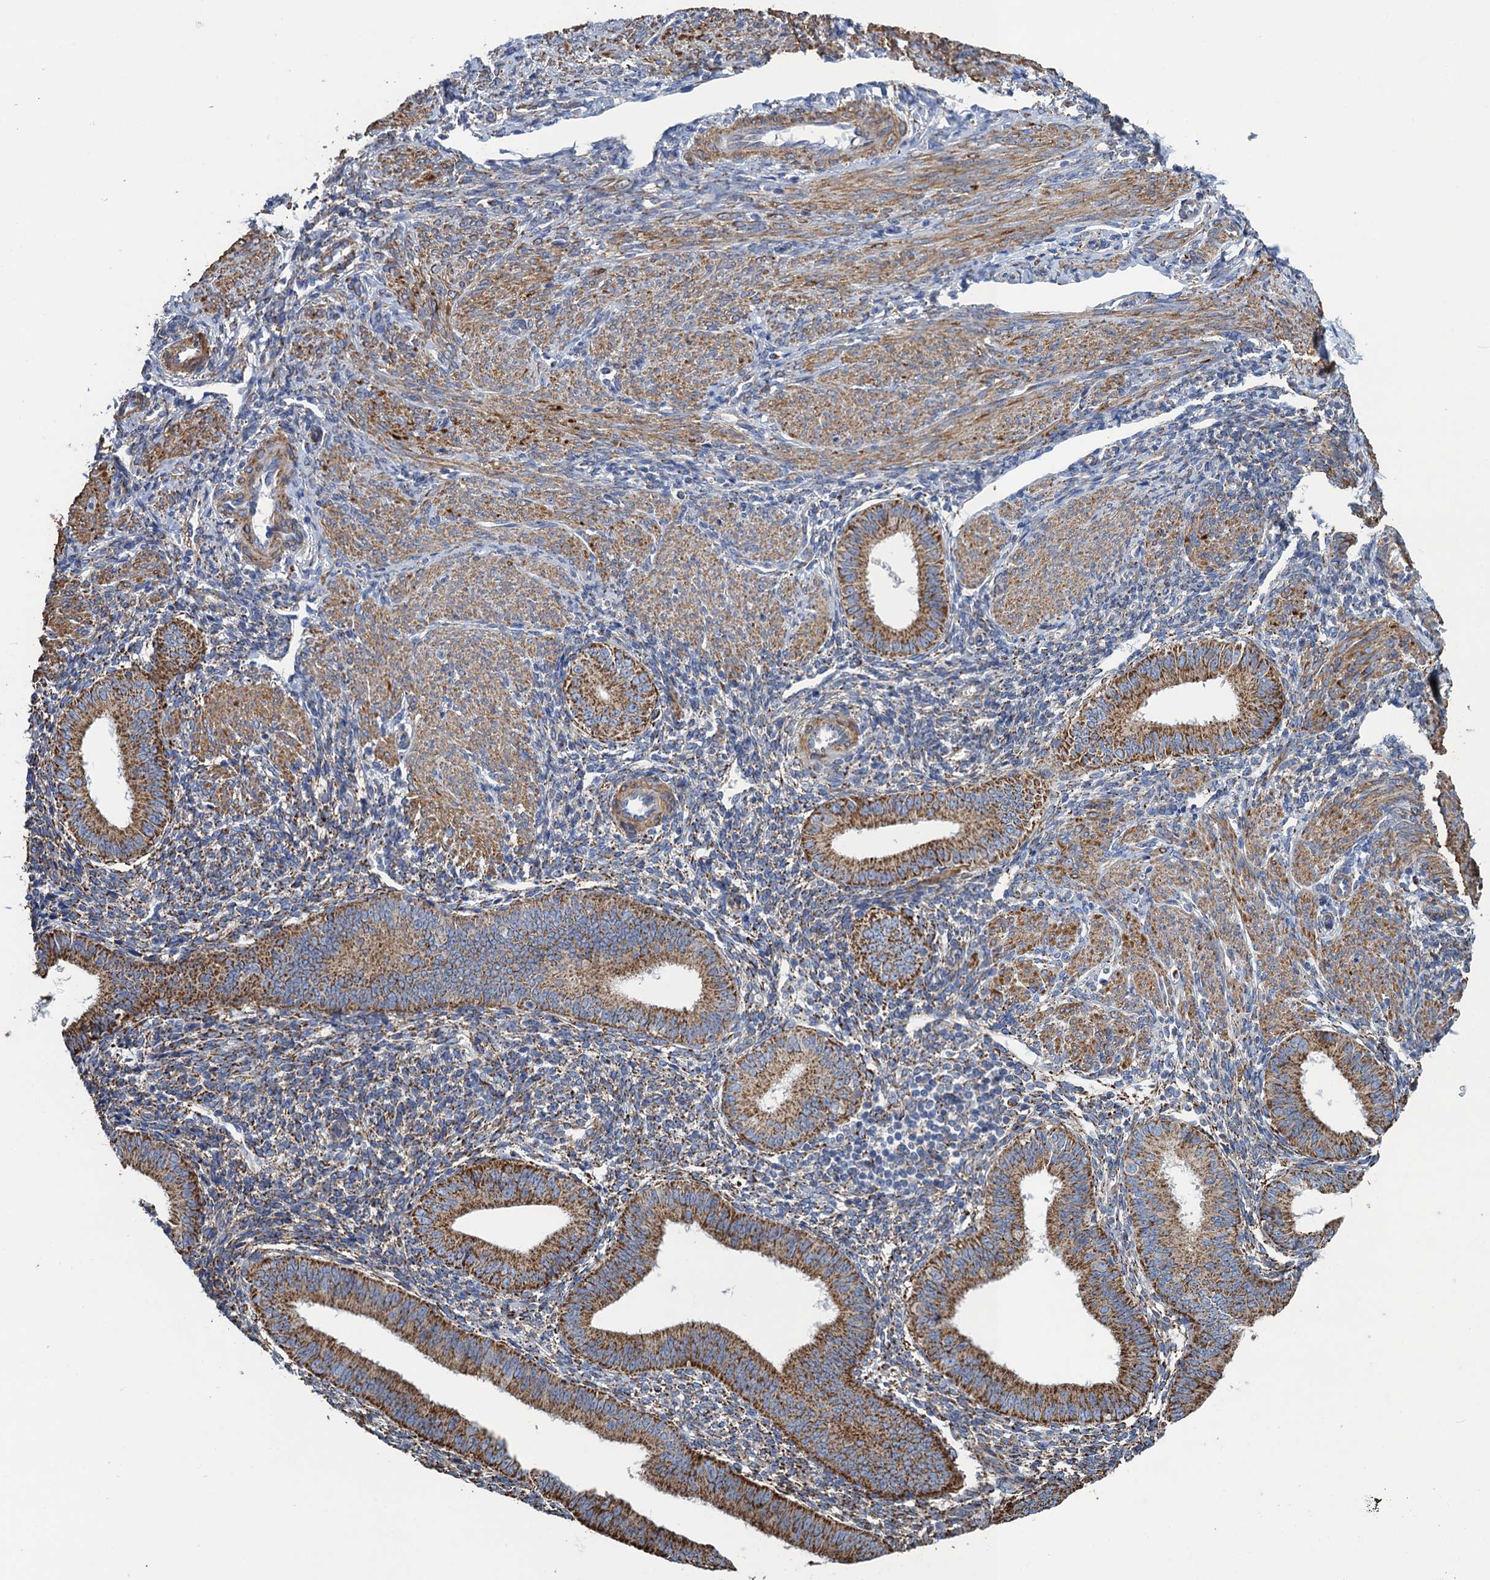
{"staining": {"intensity": "moderate", "quantity": "<25%", "location": "cytoplasmic/membranous"}, "tissue": "endometrium", "cell_type": "Cells in endometrial stroma", "image_type": "normal", "snomed": [{"axis": "morphology", "description": "Normal tissue, NOS"}, {"axis": "topography", "description": "Uterus"}, {"axis": "topography", "description": "Endometrium"}], "caption": "Human endometrium stained with a brown dye shows moderate cytoplasmic/membranous positive expression in approximately <25% of cells in endometrial stroma.", "gene": "ENSG00000260643", "patient": {"sex": "female", "age": 48}}